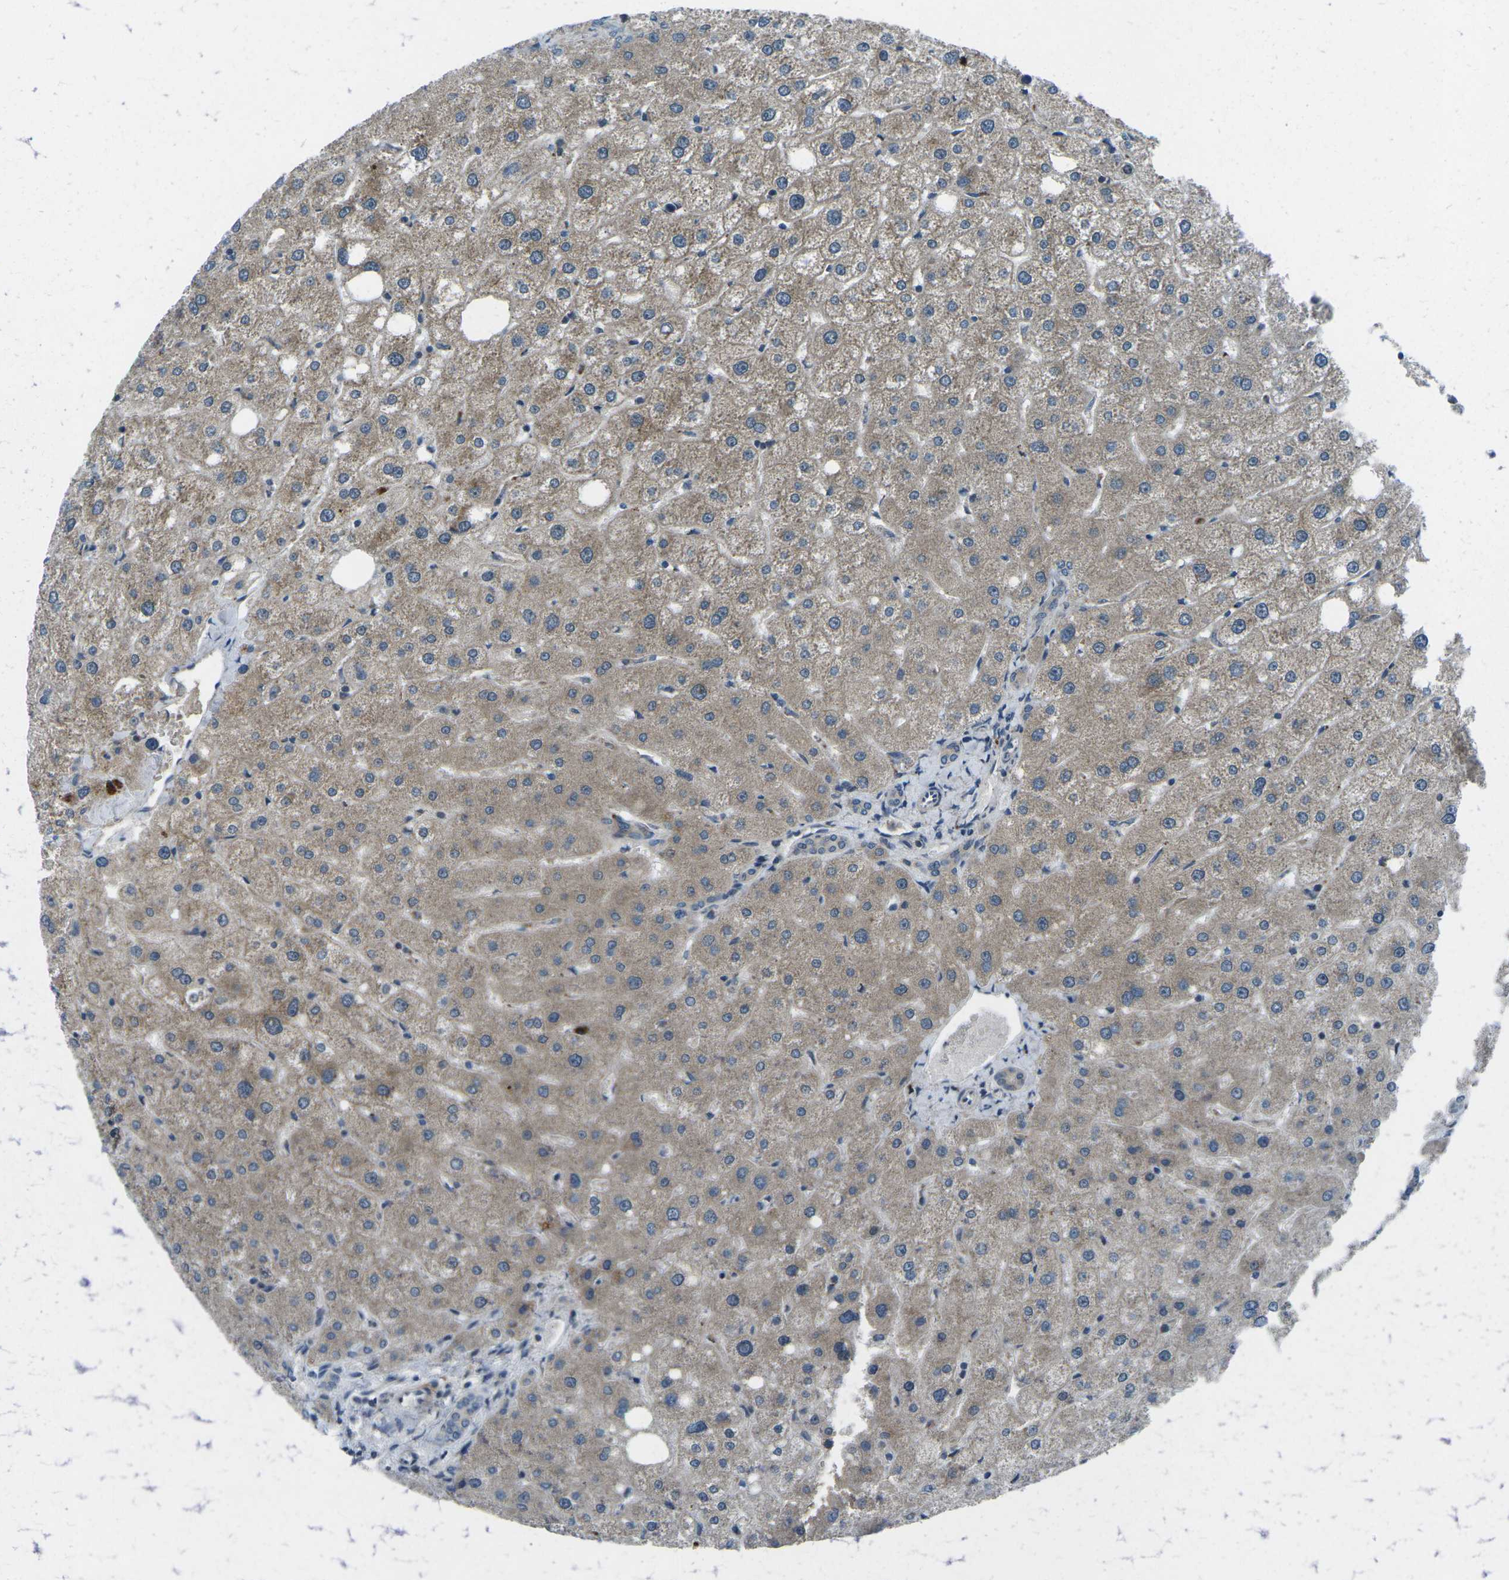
{"staining": {"intensity": "weak", "quantity": "<25%", "location": "cytoplasmic/membranous"}, "tissue": "liver", "cell_type": "Cholangiocytes", "image_type": "normal", "snomed": [{"axis": "morphology", "description": "Normal tissue, NOS"}, {"axis": "topography", "description": "Liver"}], "caption": "This photomicrograph is of benign liver stained with immunohistochemistry (IHC) to label a protein in brown with the nuclei are counter-stained blue. There is no positivity in cholangiocytes.", "gene": "CDK16", "patient": {"sex": "male", "age": 73}}